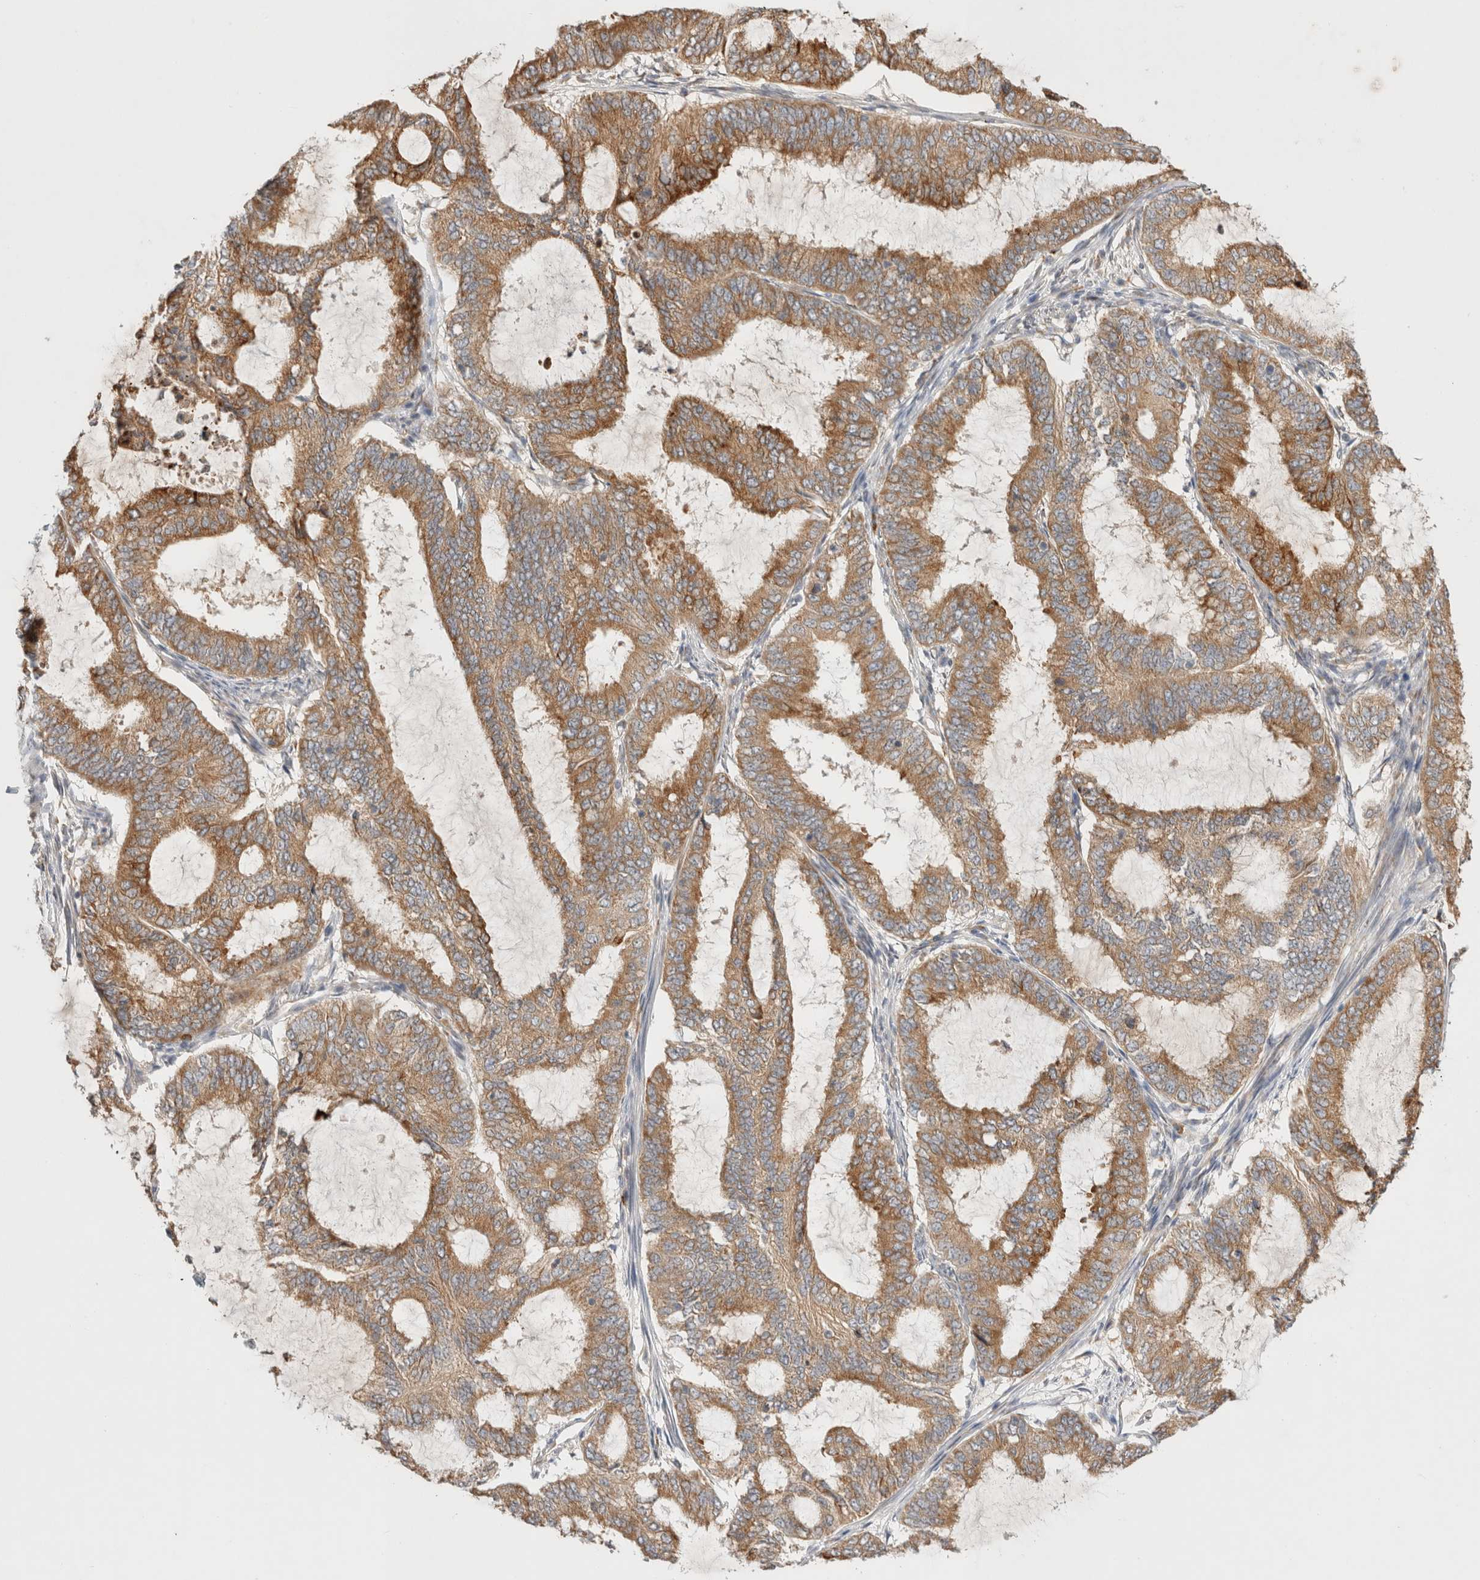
{"staining": {"intensity": "moderate", "quantity": ">75%", "location": "cytoplasmic/membranous"}, "tissue": "endometrial cancer", "cell_type": "Tumor cells", "image_type": "cancer", "snomed": [{"axis": "morphology", "description": "Adenocarcinoma, NOS"}, {"axis": "topography", "description": "Endometrium"}], "caption": "Endometrial cancer (adenocarcinoma) stained with DAB (3,3'-diaminobenzidine) immunohistochemistry (IHC) displays medium levels of moderate cytoplasmic/membranous expression in about >75% of tumor cells.", "gene": "NEDD4L", "patient": {"sex": "female", "age": 51}}